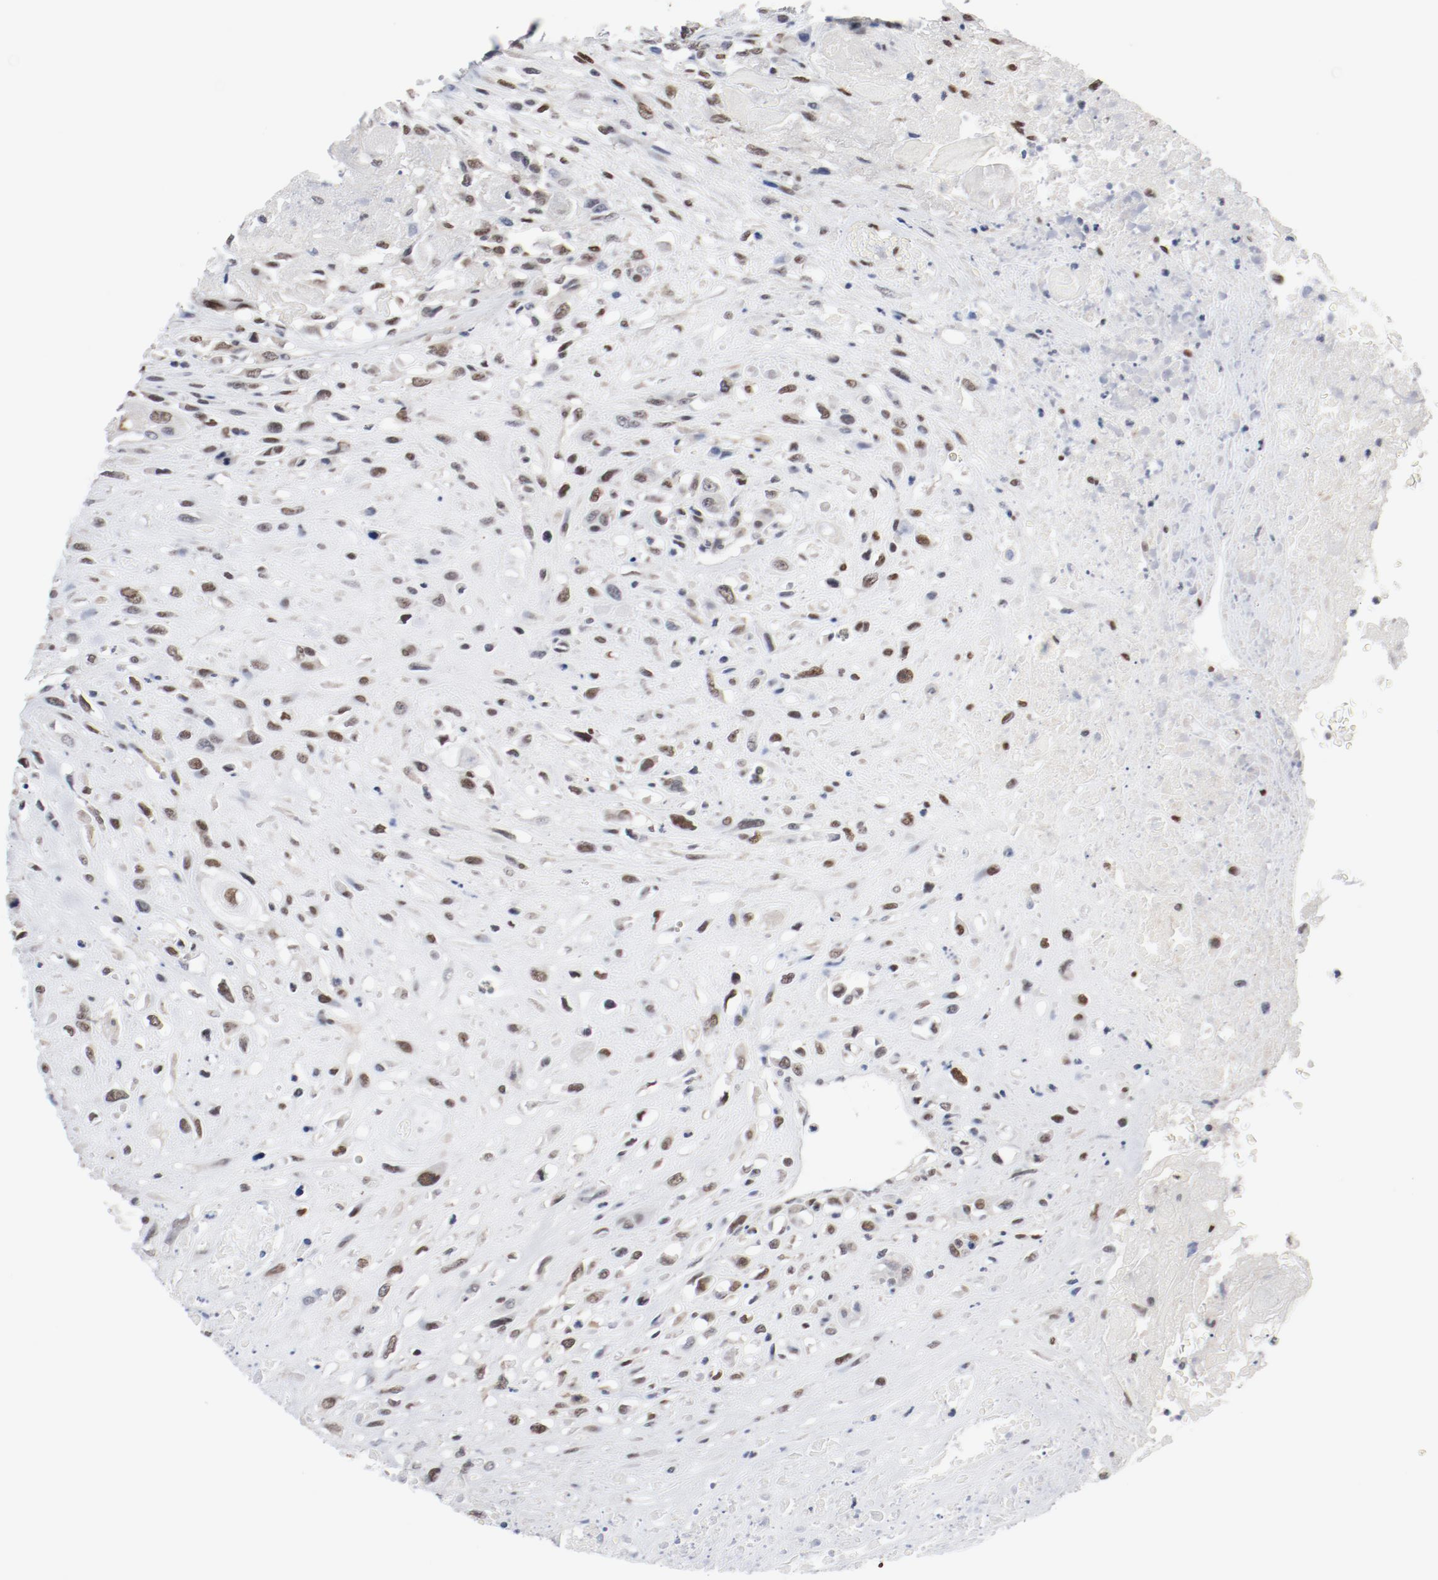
{"staining": {"intensity": "moderate", "quantity": ">75%", "location": "nuclear"}, "tissue": "head and neck cancer", "cell_type": "Tumor cells", "image_type": "cancer", "snomed": [{"axis": "morphology", "description": "Necrosis, NOS"}, {"axis": "morphology", "description": "Neoplasm, malignant, NOS"}, {"axis": "topography", "description": "Salivary gland"}, {"axis": "topography", "description": "Head-Neck"}], "caption": "IHC of head and neck cancer (neoplasm (malignant)) shows medium levels of moderate nuclear expression in approximately >75% of tumor cells.", "gene": "ARNT", "patient": {"sex": "male", "age": 43}}